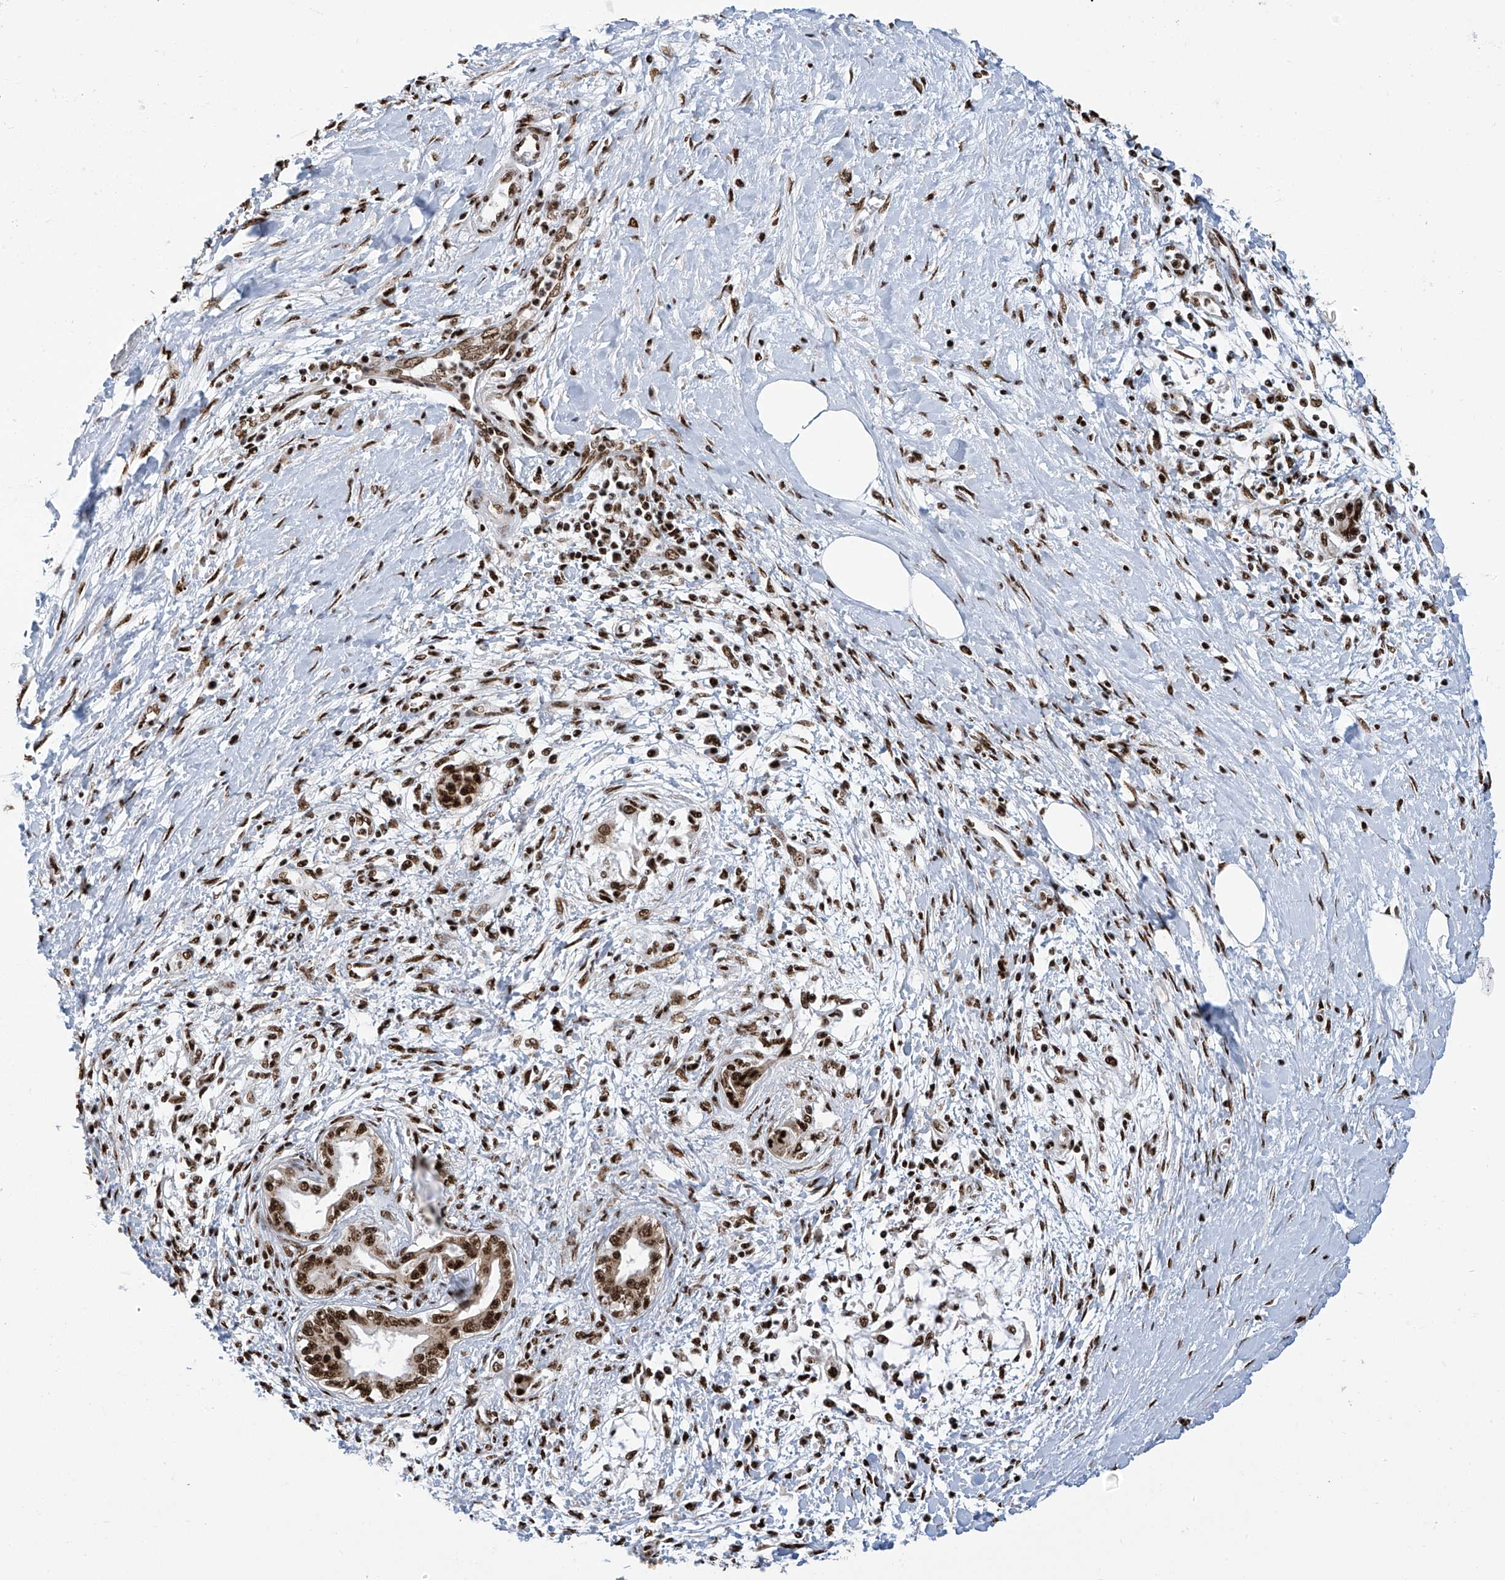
{"staining": {"intensity": "strong", "quantity": ">75%", "location": "nuclear"}, "tissue": "pancreatic cancer", "cell_type": "Tumor cells", "image_type": "cancer", "snomed": [{"axis": "morphology", "description": "Adenocarcinoma, NOS"}, {"axis": "topography", "description": "Pancreas"}], "caption": "IHC image of adenocarcinoma (pancreatic) stained for a protein (brown), which reveals high levels of strong nuclear positivity in about >75% of tumor cells.", "gene": "APLF", "patient": {"sex": "male", "age": 58}}